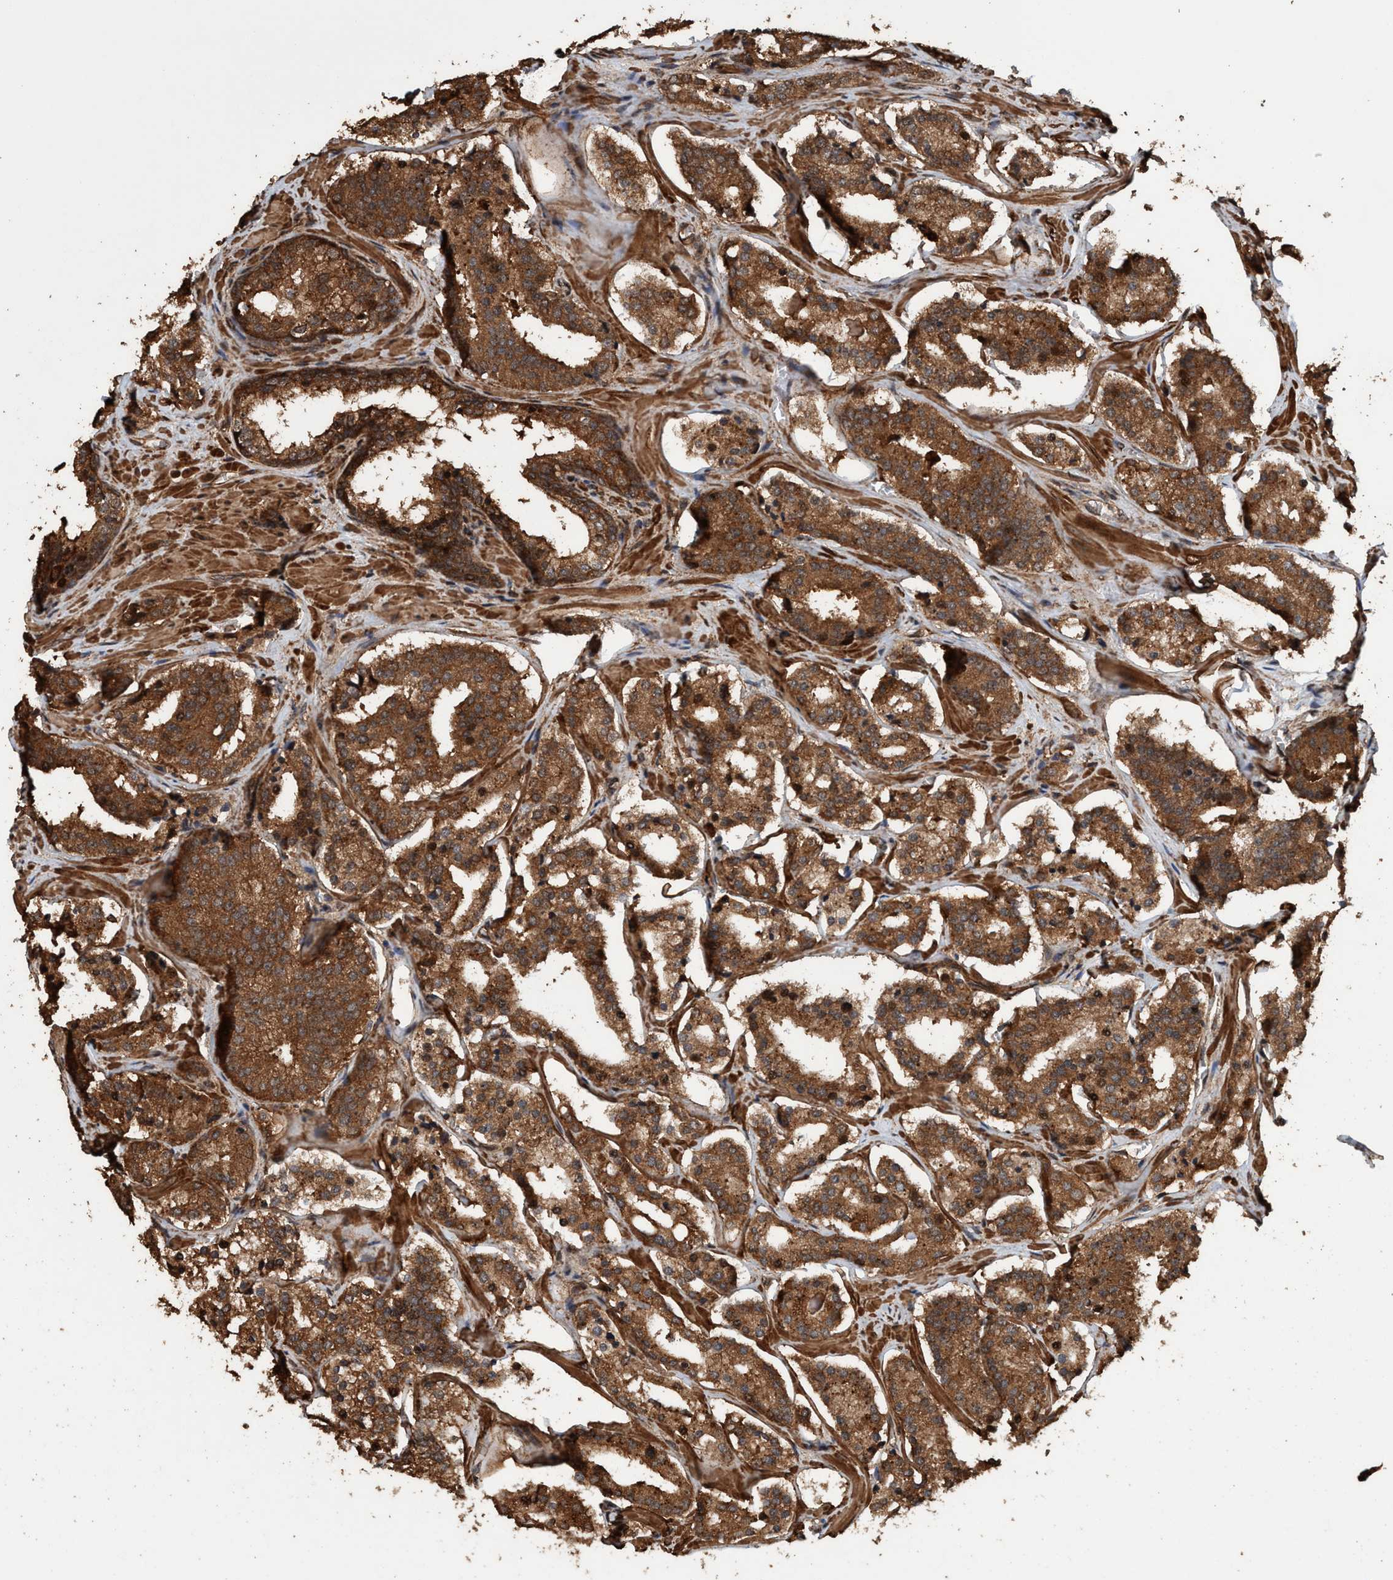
{"staining": {"intensity": "moderate", "quantity": ">75%", "location": "cytoplasmic/membranous"}, "tissue": "prostate cancer", "cell_type": "Tumor cells", "image_type": "cancer", "snomed": [{"axis": "morphology", "description": "Adenocarcinoma, High grade"}, {"axis": "topography", "description": "Prostate"}], "caption": "A micrograph of prostate cancer stained for a protein reveals moderate cytoplasmic/membranous brown staining in tumor cells.", "gene": "TRPC7", "patient": {"sex": "male", "age": 60}}